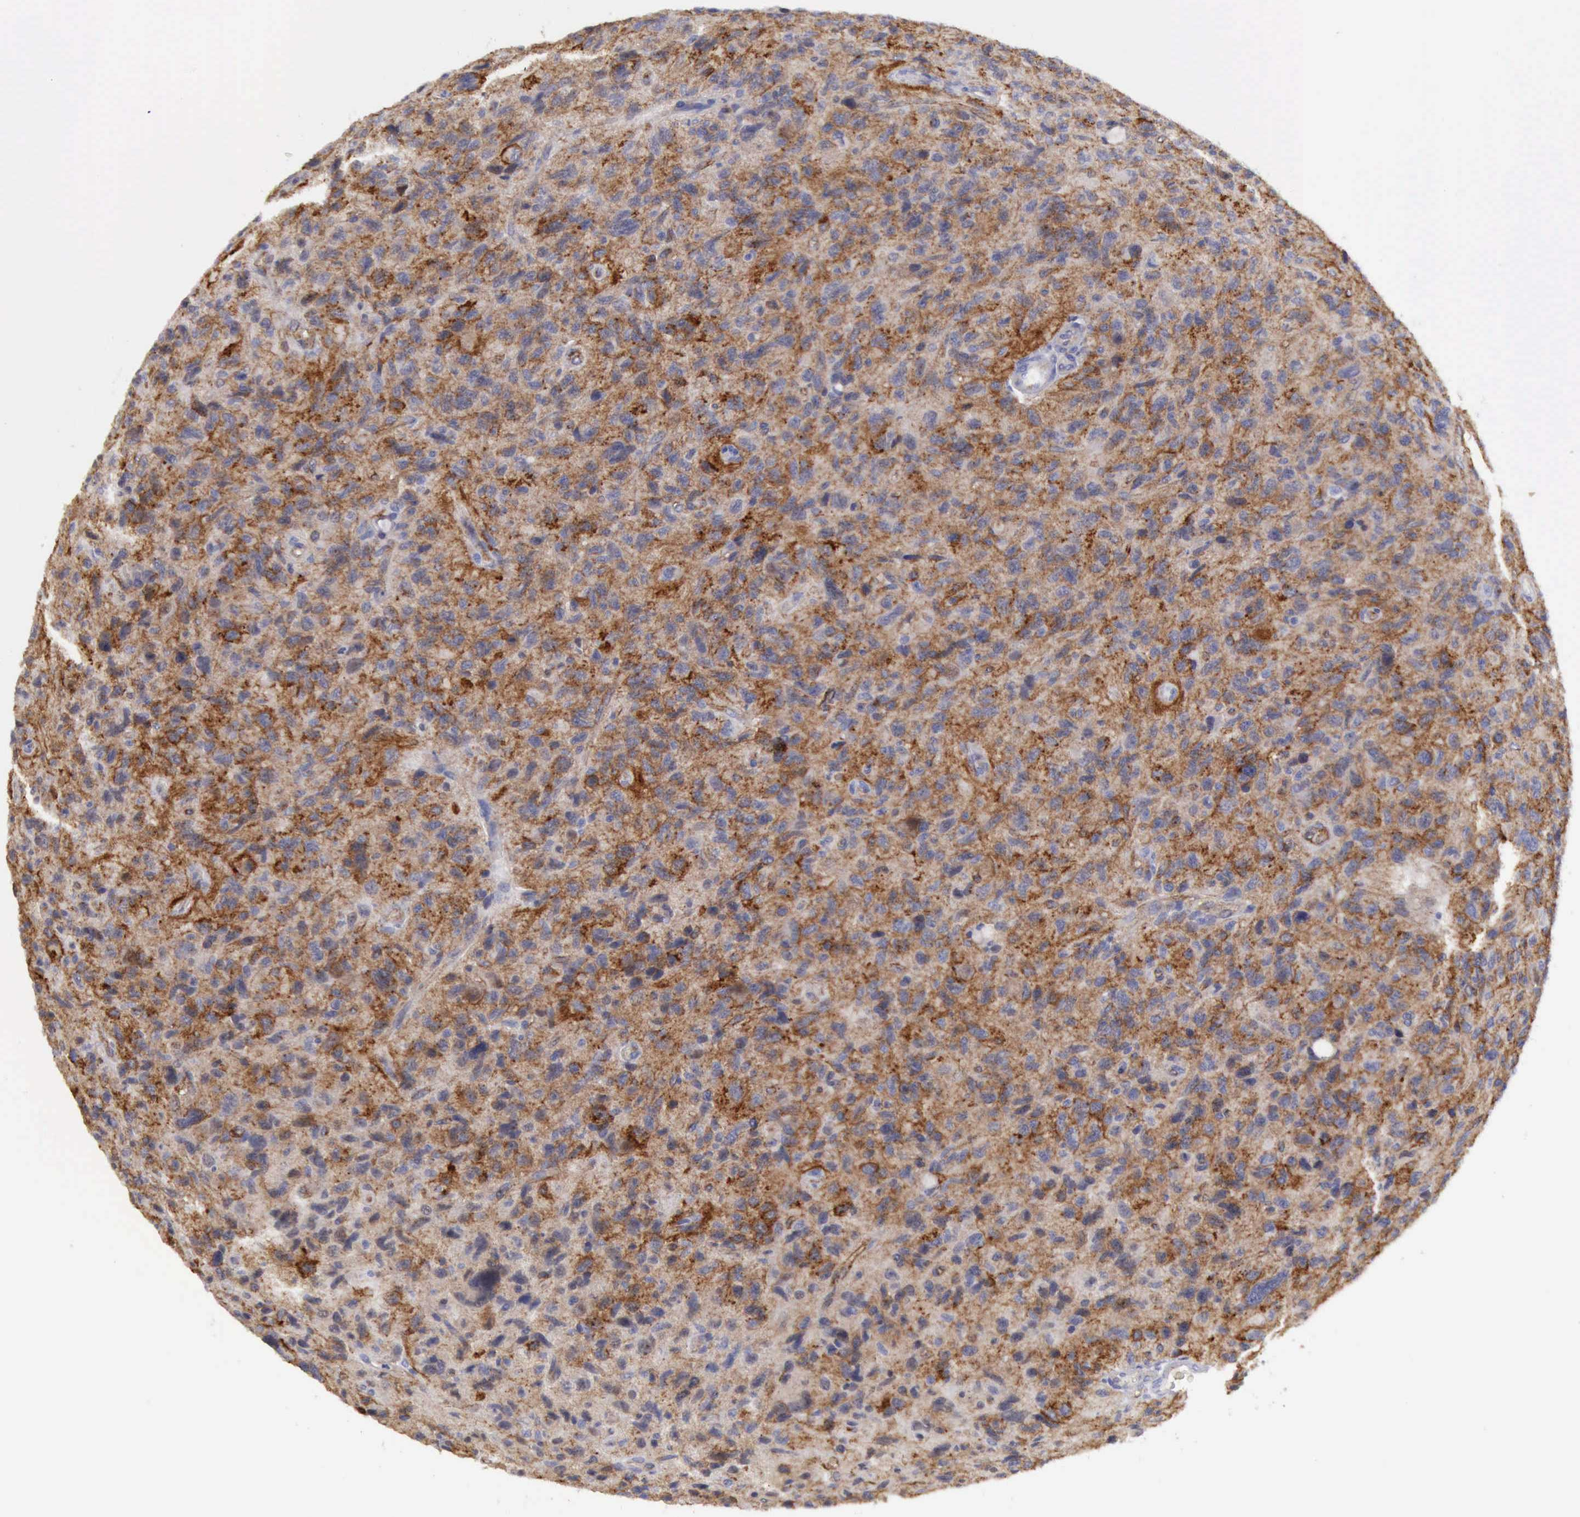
{"staining": {"intensity": "moderate", "quantity": ">75%", "location": "cytoplasmic/membranous"}, "tissue": "glioma", "cell_type": "Tumor cells", "image_type": "cancer", "snomed": [{"axis": "morphology", "description": "Glioma, malignant, High grade"}, {"axis": "topography", "description": "Brain"}], "caption": "High-grade glioma (malignant) was stained to show a protein in brown. There is medium levels of moderate cytoplasmic/membranous expression in about >75% of tumor cells.", "gene": "TFRC", "patient": {"sex": "female", "age": 60}}